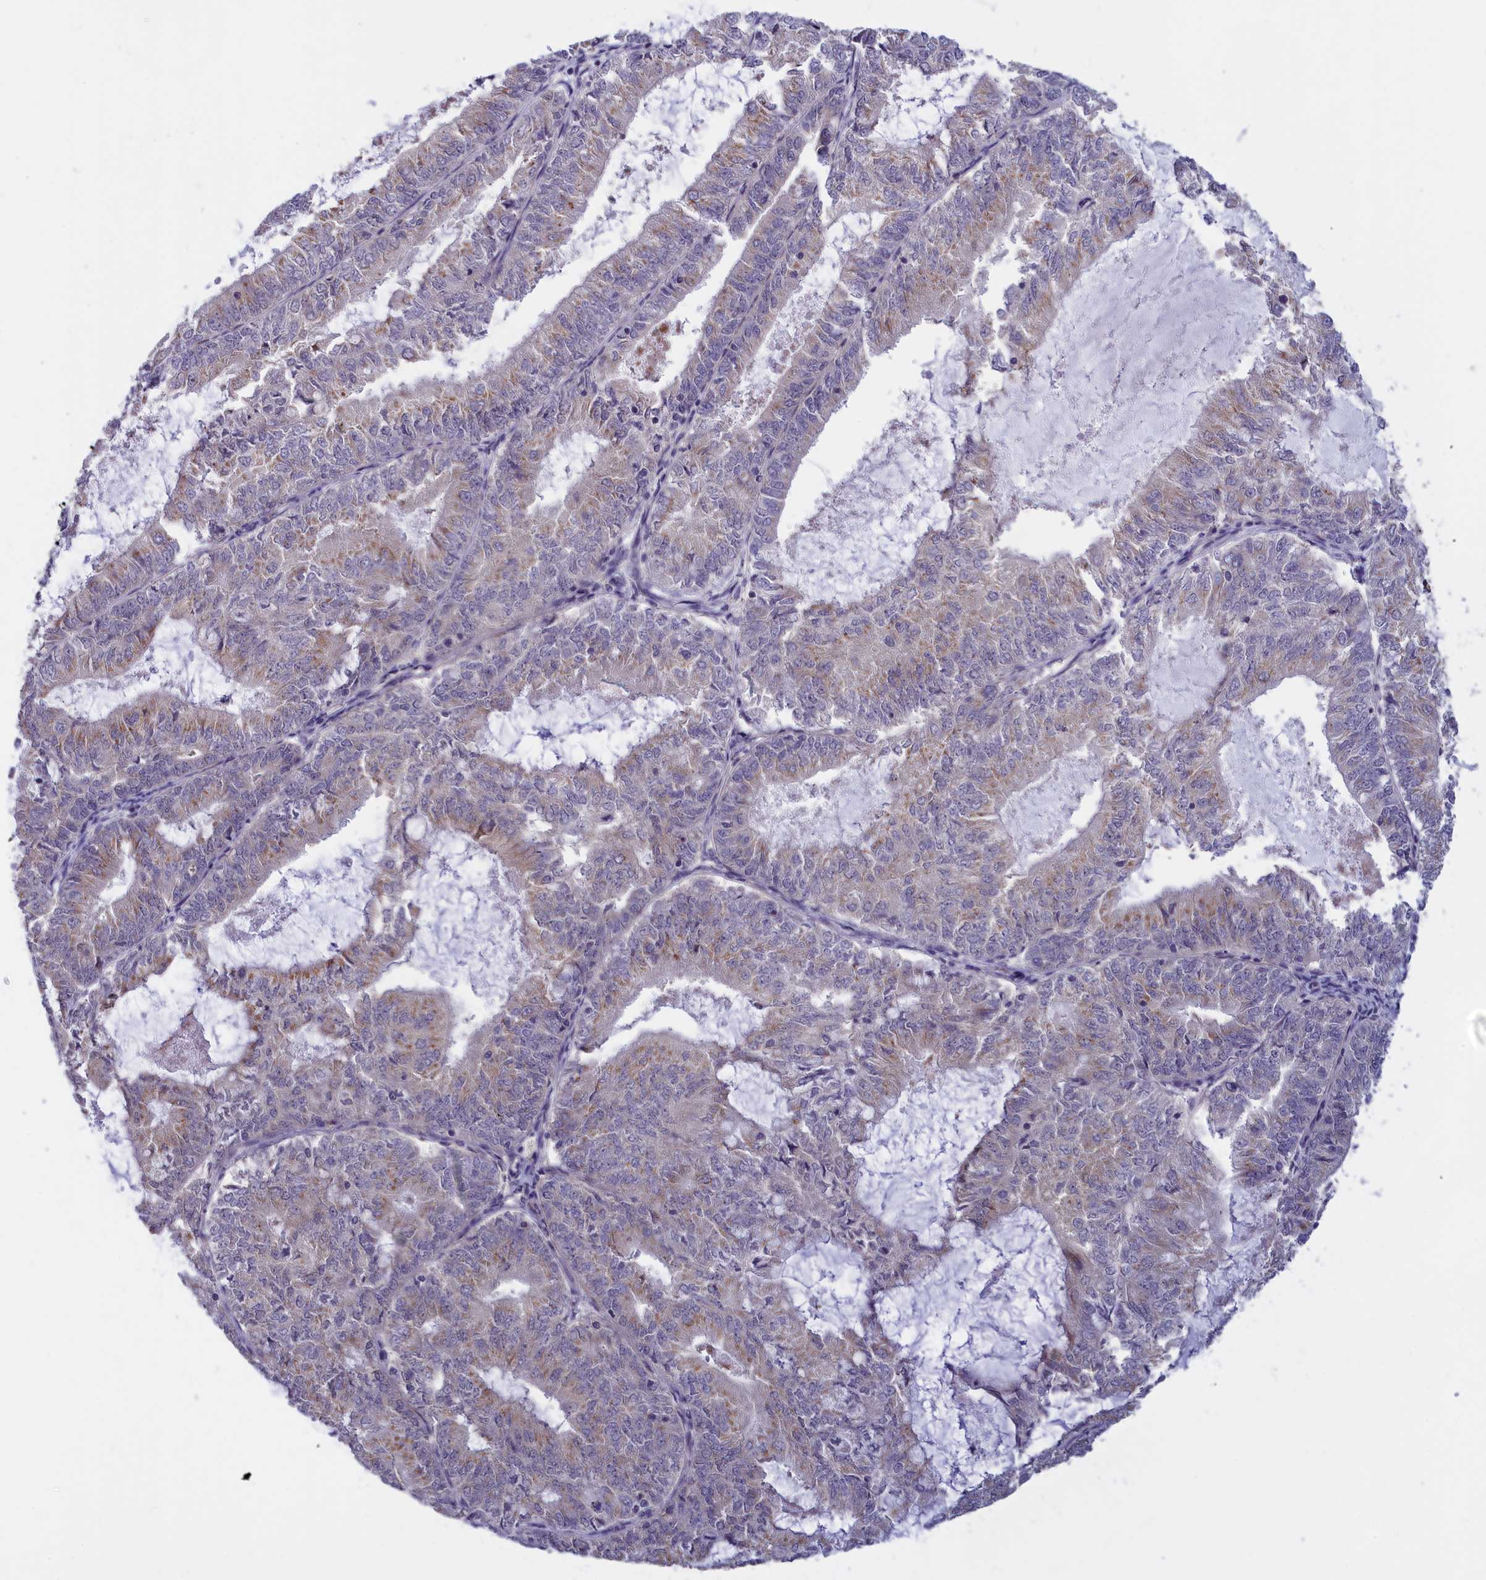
{"staining": {"intensity": "weak", "quantity": "25%-75%", "location": "cytoplasmic/membranous"}, "tissue": "endometrial cancer", "cell_type": "Tumor cells", "image_type": "cancer", "snomed": [{"axis": "morphology", "description": "Adenocarcinoma, NOS"}, {"axis": "topography", "description": "Endometrium"}], "caption": "An immunohistochemistry (IHC) histopathology image of tumor tissue is shown. Protein staining in brown shows weak cytoplasmic/membranous positivity in endometrial cancer within tumor cells.", "gene": "IGFALS", "patient": {"sex": "female", "age": 57}}